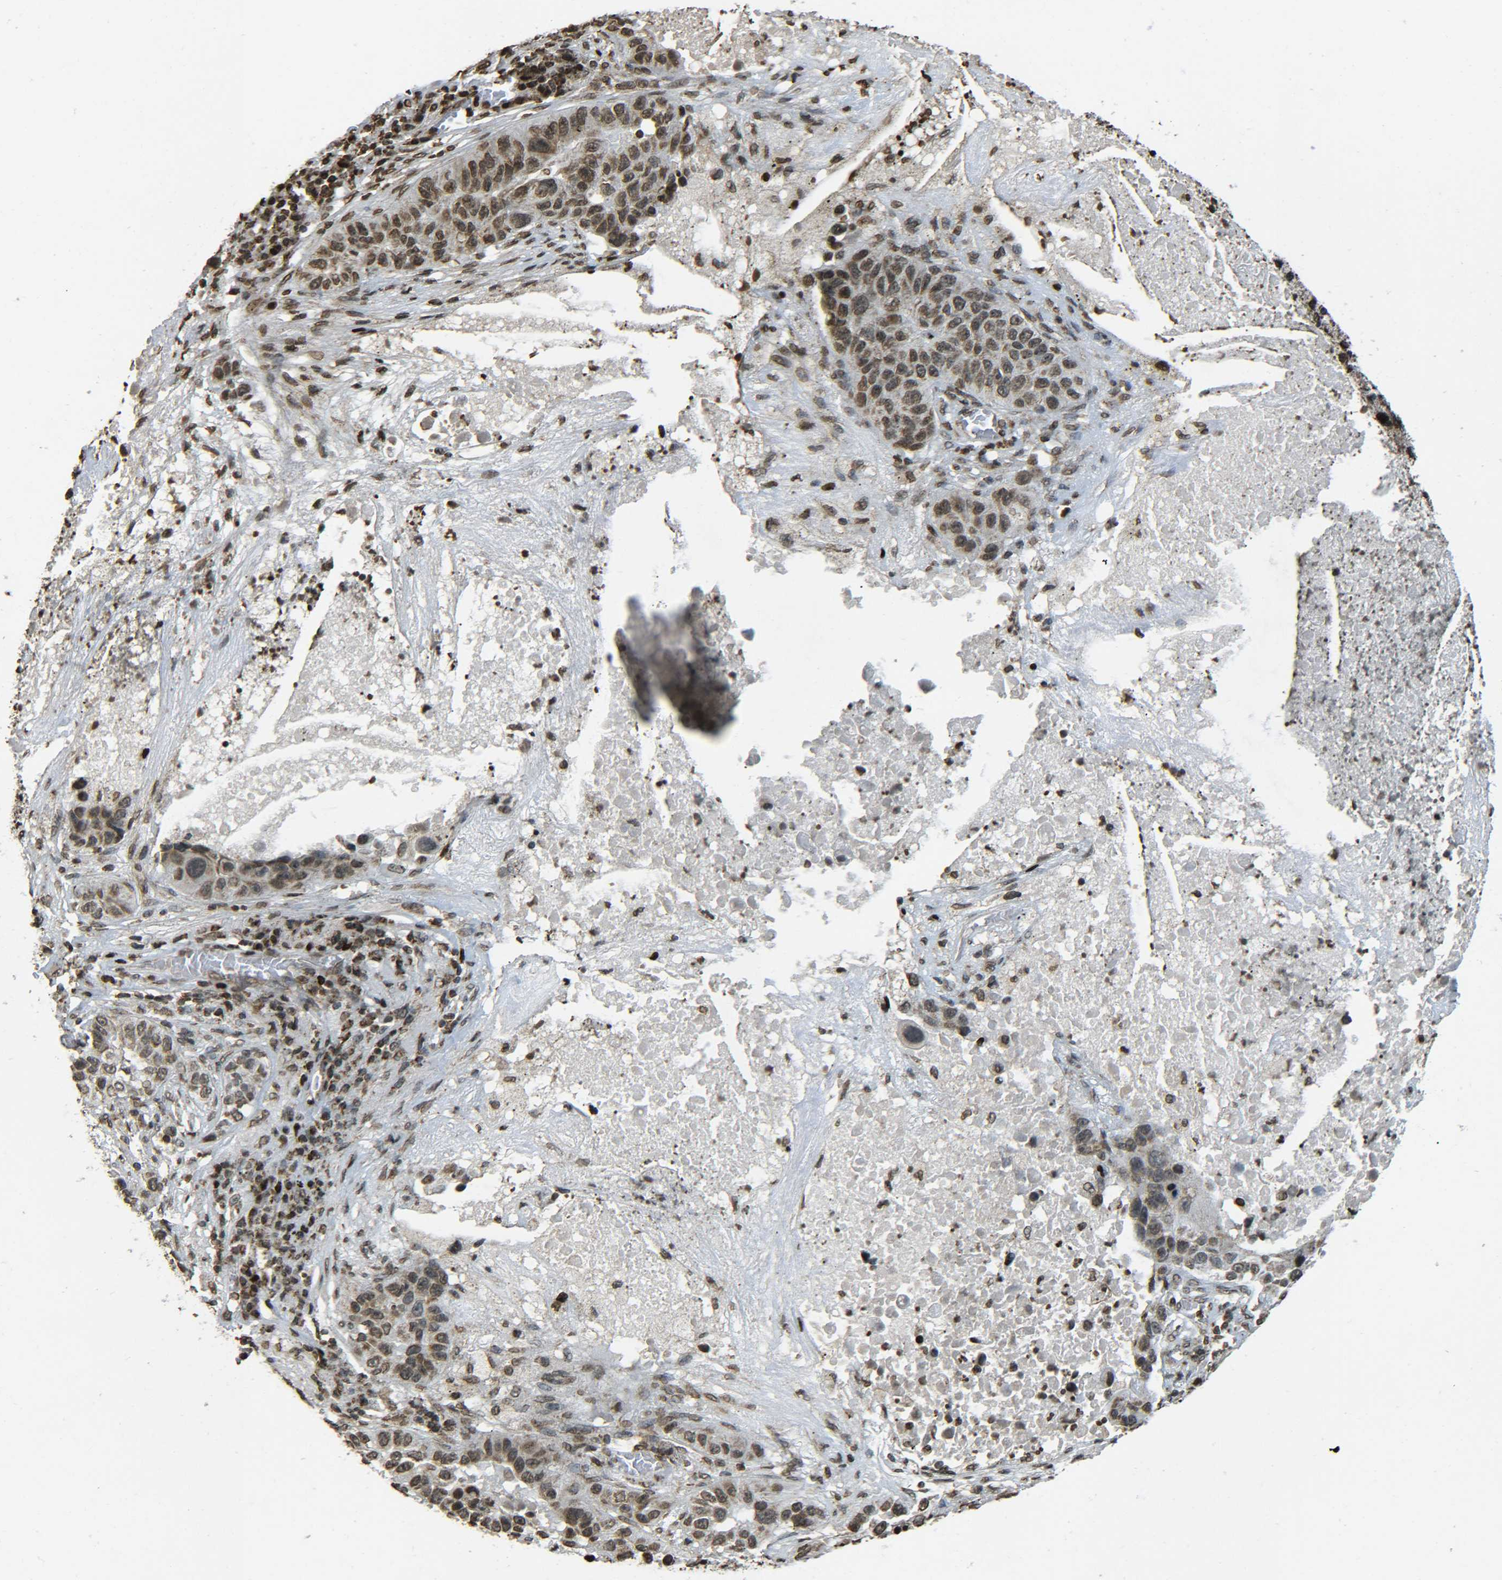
{"staining": {"intensity": "moderate", "quantity": ">75%", "location": "nuclear"}, "tissue": "lung cancer", "cell_type": "Tumor cells", "image_type": "cancer", "snomed": [{"axis": "morphology", "description": "Squamous cell carcinoma, NOS"}, {"axis": "topography", "description": "Lung"}], "caption": "Lung cancer (squamous cell carcinoma) was stained to show a protein in brown. There is medium levels of moderate nuclear expression in approximately >75% of tumor cells.", "gene": "NEUROG2", "patient": {"sex": "male", "age": 57}}